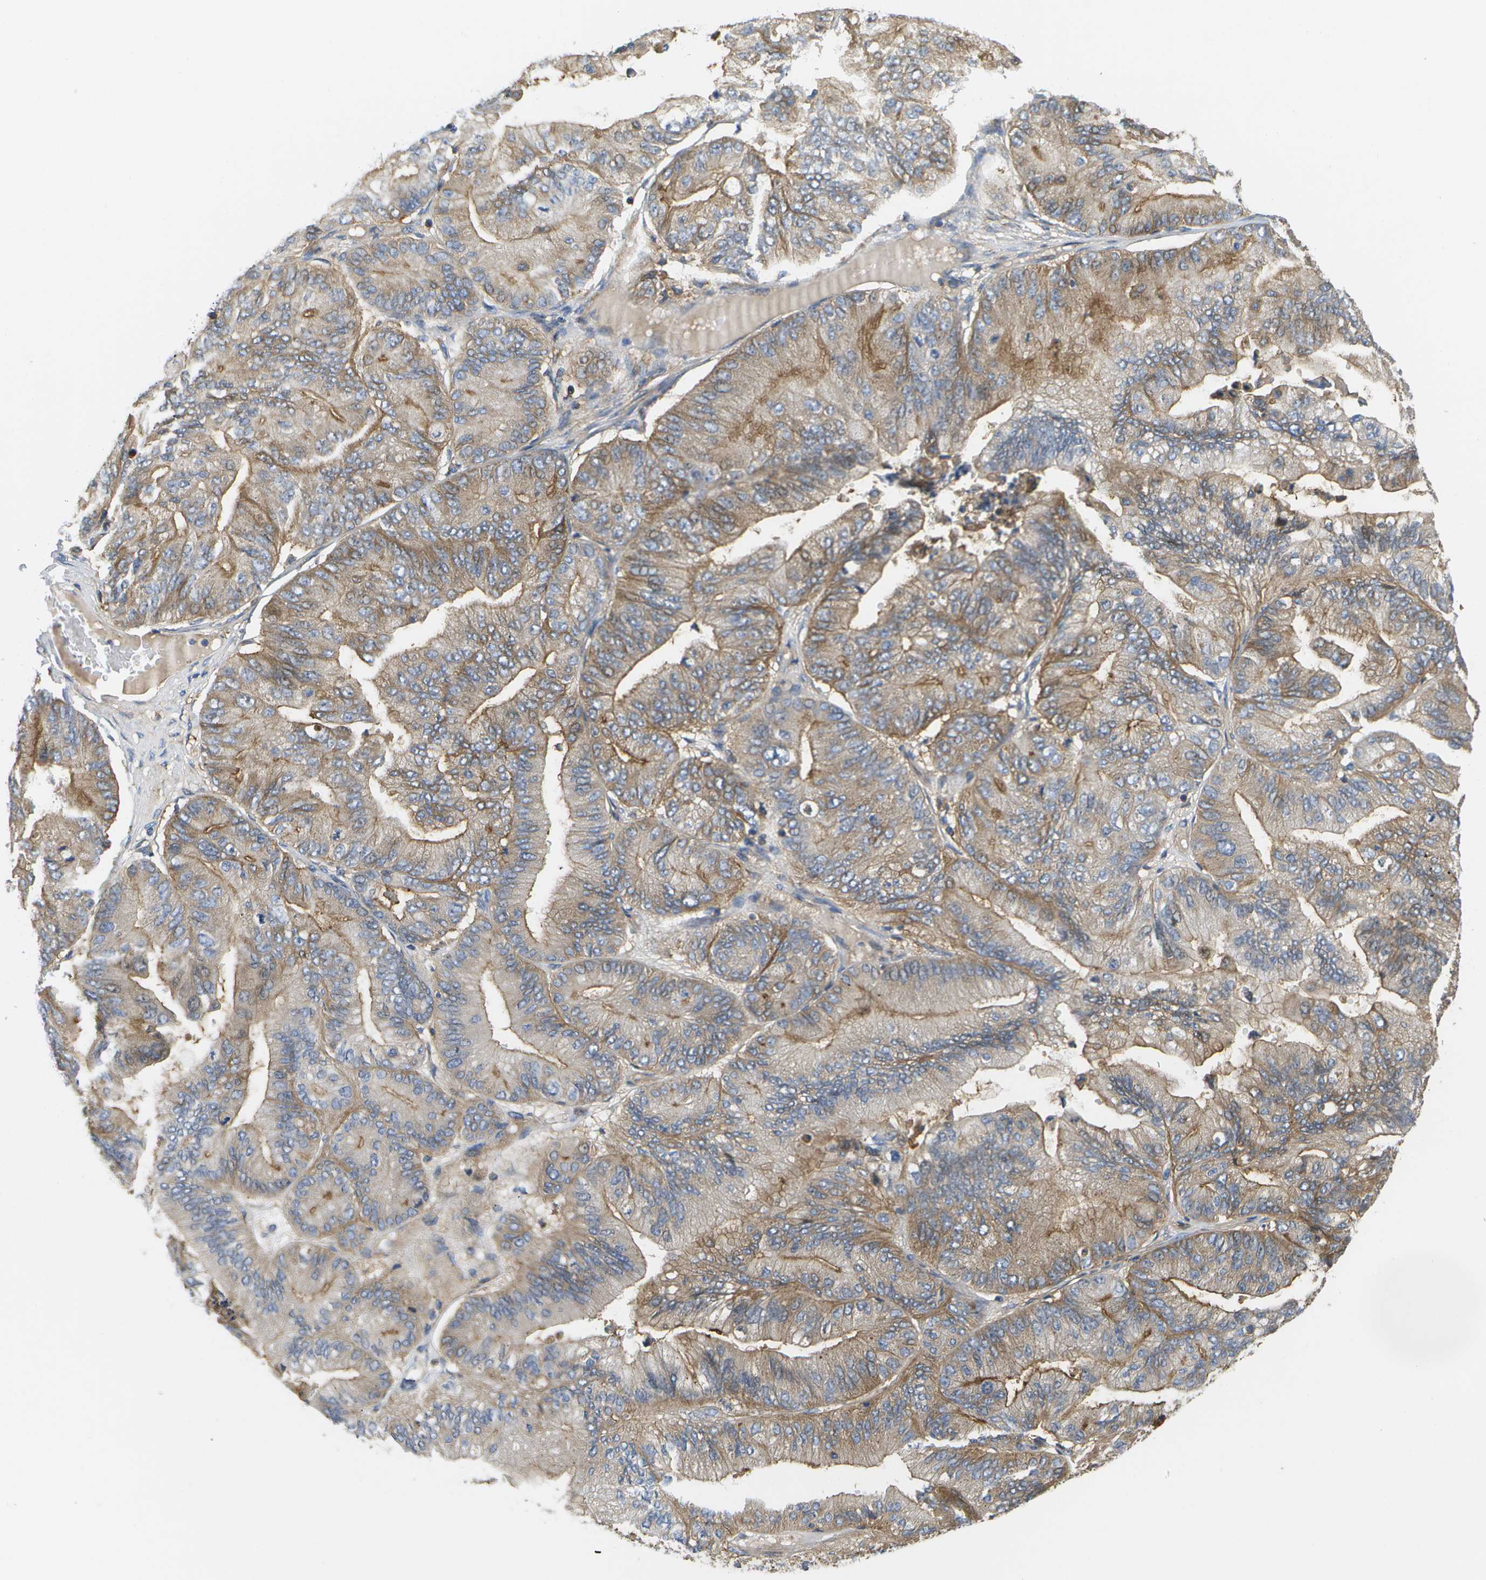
{"staining": {"intensity": "moderate", "quantity": ">75%", "location": "cytoplasmic/membranous"}, "tissue": "ovarian cancer", "cell_type": "Tumor cells", "image_type": "cancer", "snomed": [{"axis": "morphology", "description": "Cystadenocarcinoma, mucinous, NOS"}, {"axis": "topography", "description": "Ovary"}], "caption": "Immunohistochemical staining of human ovarian cancer shows medium levels of moderate cytoplasmic/membranous protein staining in about >75% of tumor cells.", "gene": "BST2", "patient": {"sex": "female", "age": 61}}